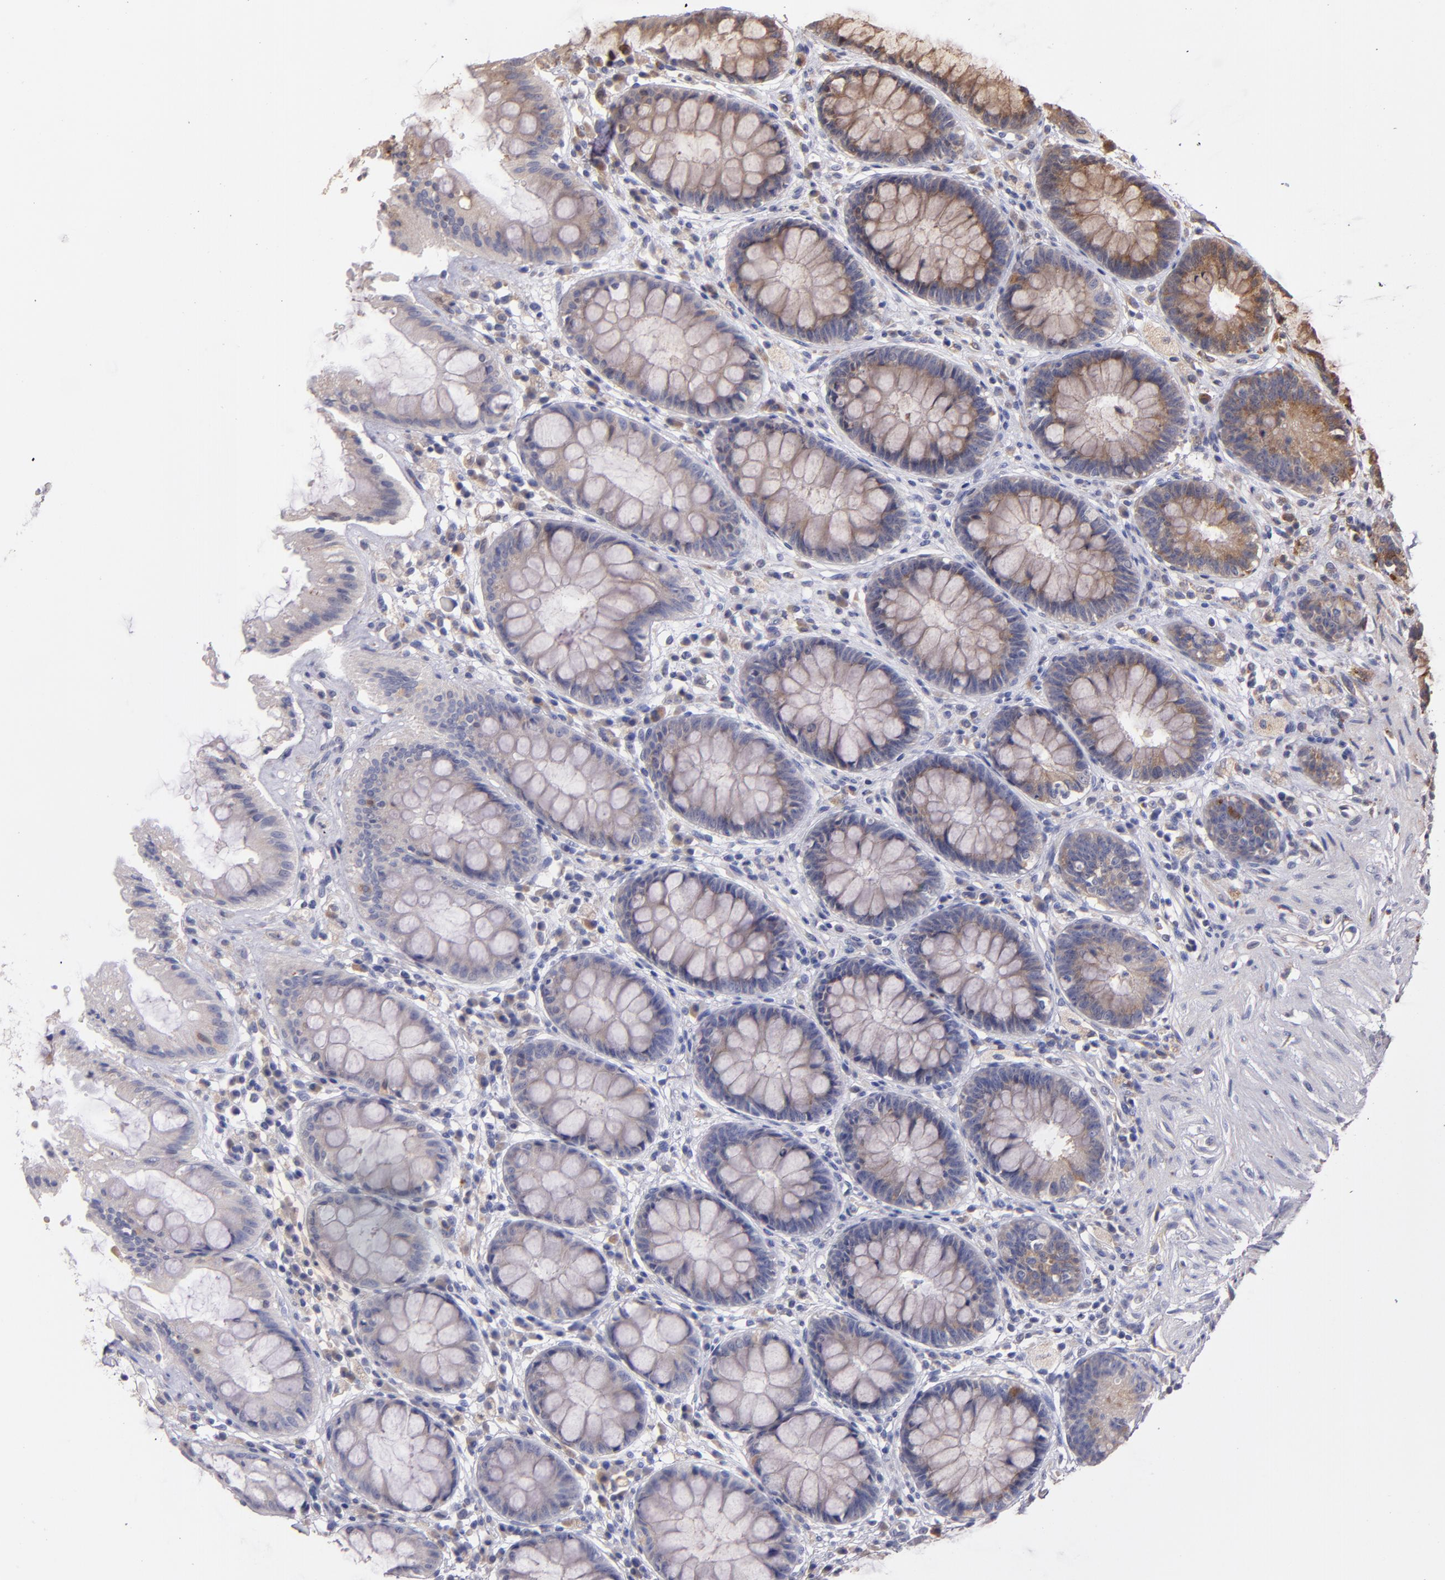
{"staining": {"intensity": "weak", "quantity": ">75%", "location": "cytoplasmic/membranous"}, "tissue": "rectum", "cell_type": "Glandular cells", "image_type": "normal", "snomed": [{"axis": "morphology", "description": "Normal tissue, NOS"}, {"axis": "topography", "description": "Rectum"}], "caption": "Glandular cells reveal low levels of weak cytoplasmic/membranous staining in approximately >75% of cells in normal rectum. The staining was performed using DAB, with brown indicating positive protein expression. Nuclei are stained blue with hematoxylin.", "gene": "IFIH1", "patient": {"sex": "female", "age": 46}}